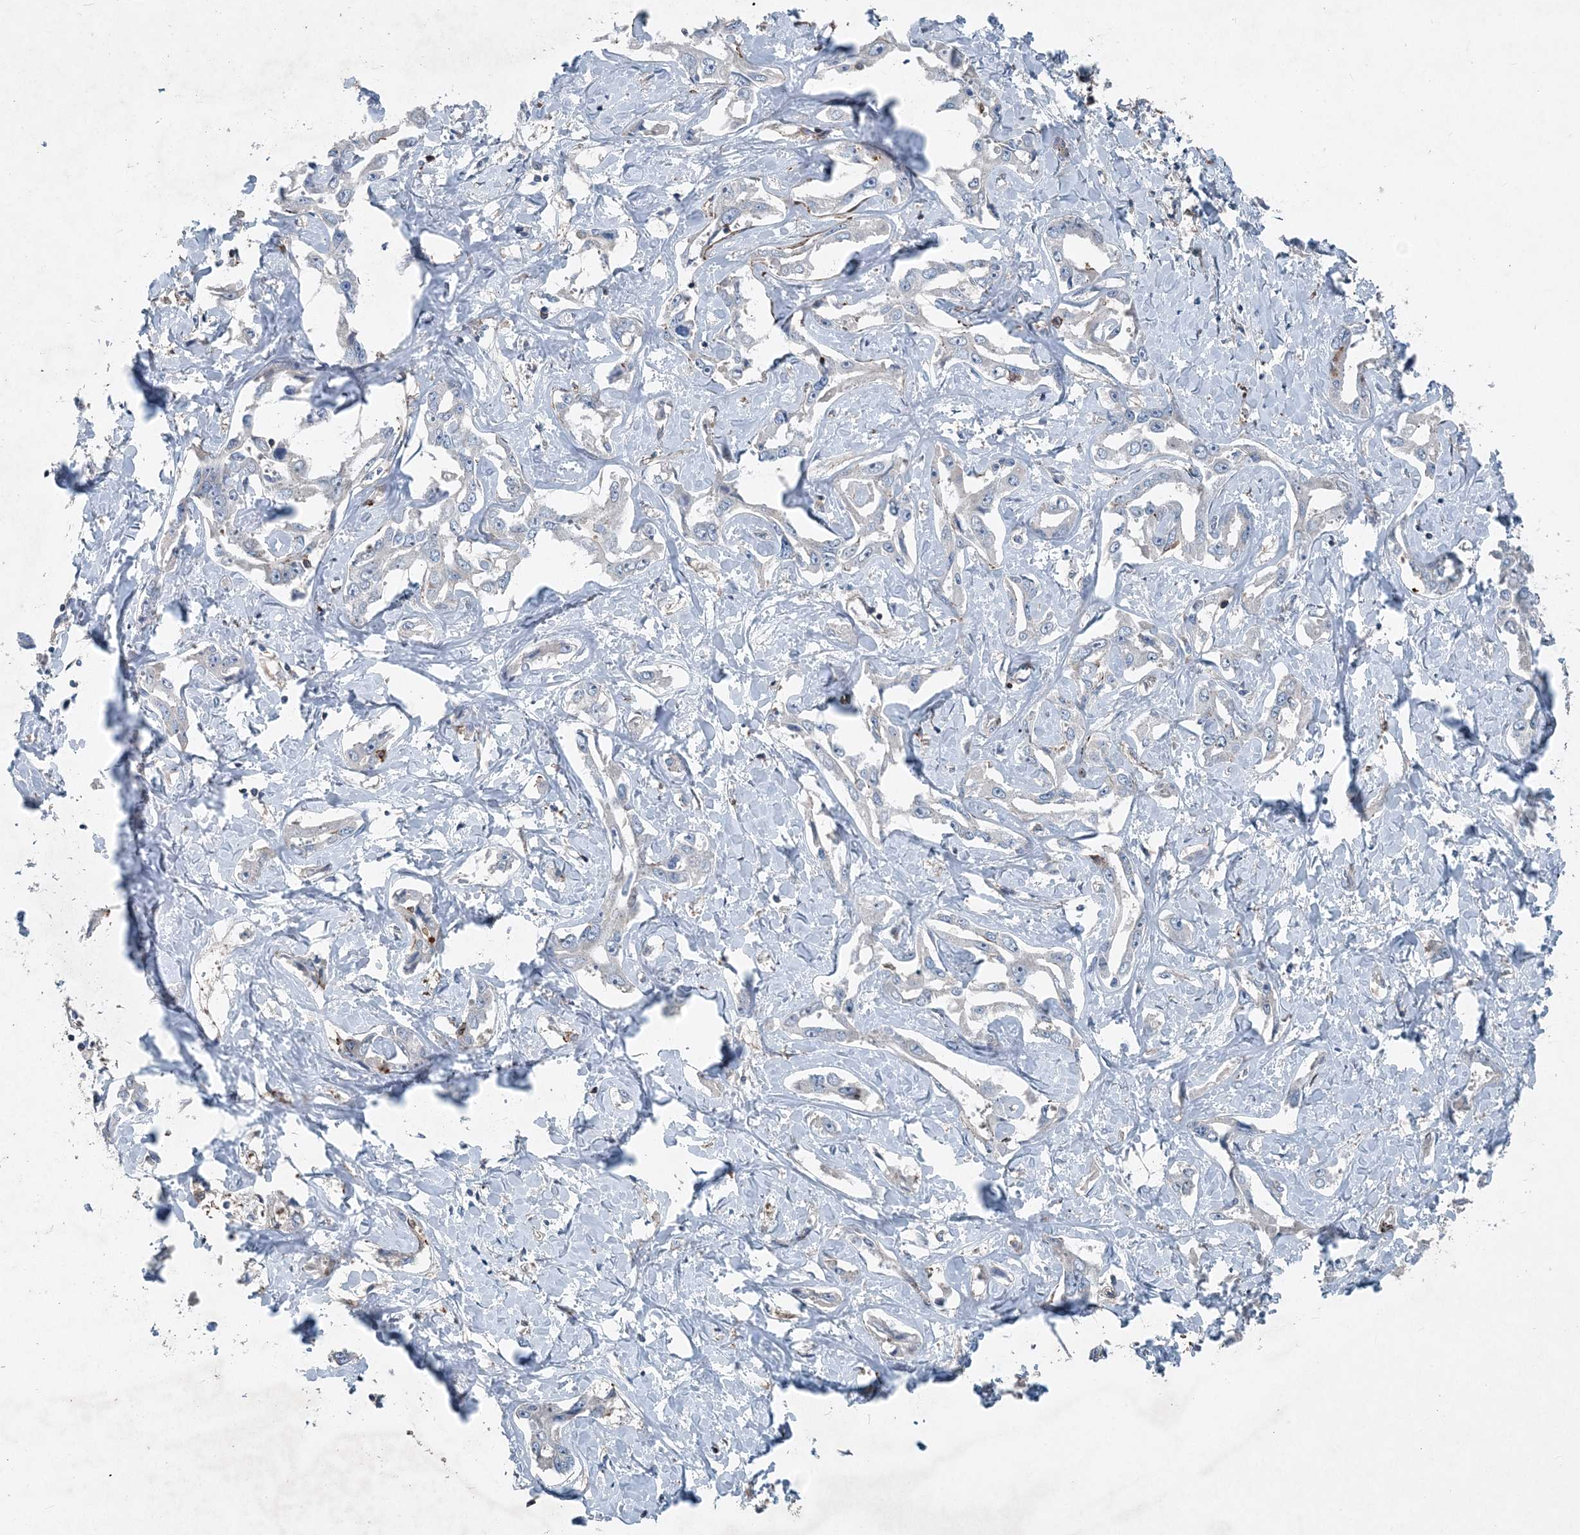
{"staining": {"intensity": "negative", "quantity": "none", "location": "none"}, "tissue": "liver cancer", "cell_type": "Tumor cells", "image_type": "cancer", "snomed": [{"axis": "morphology", "description": "Cholangiocarcinoma"}, {"axis": "topography", "description": "Liver"}], "caption": "This is an IHC micrograph of human cholangiocarcinoma (liver). There is no staining in tumor cells.", "gene": "DGUOK", "patient": {"sex": "male", "age": 59}}